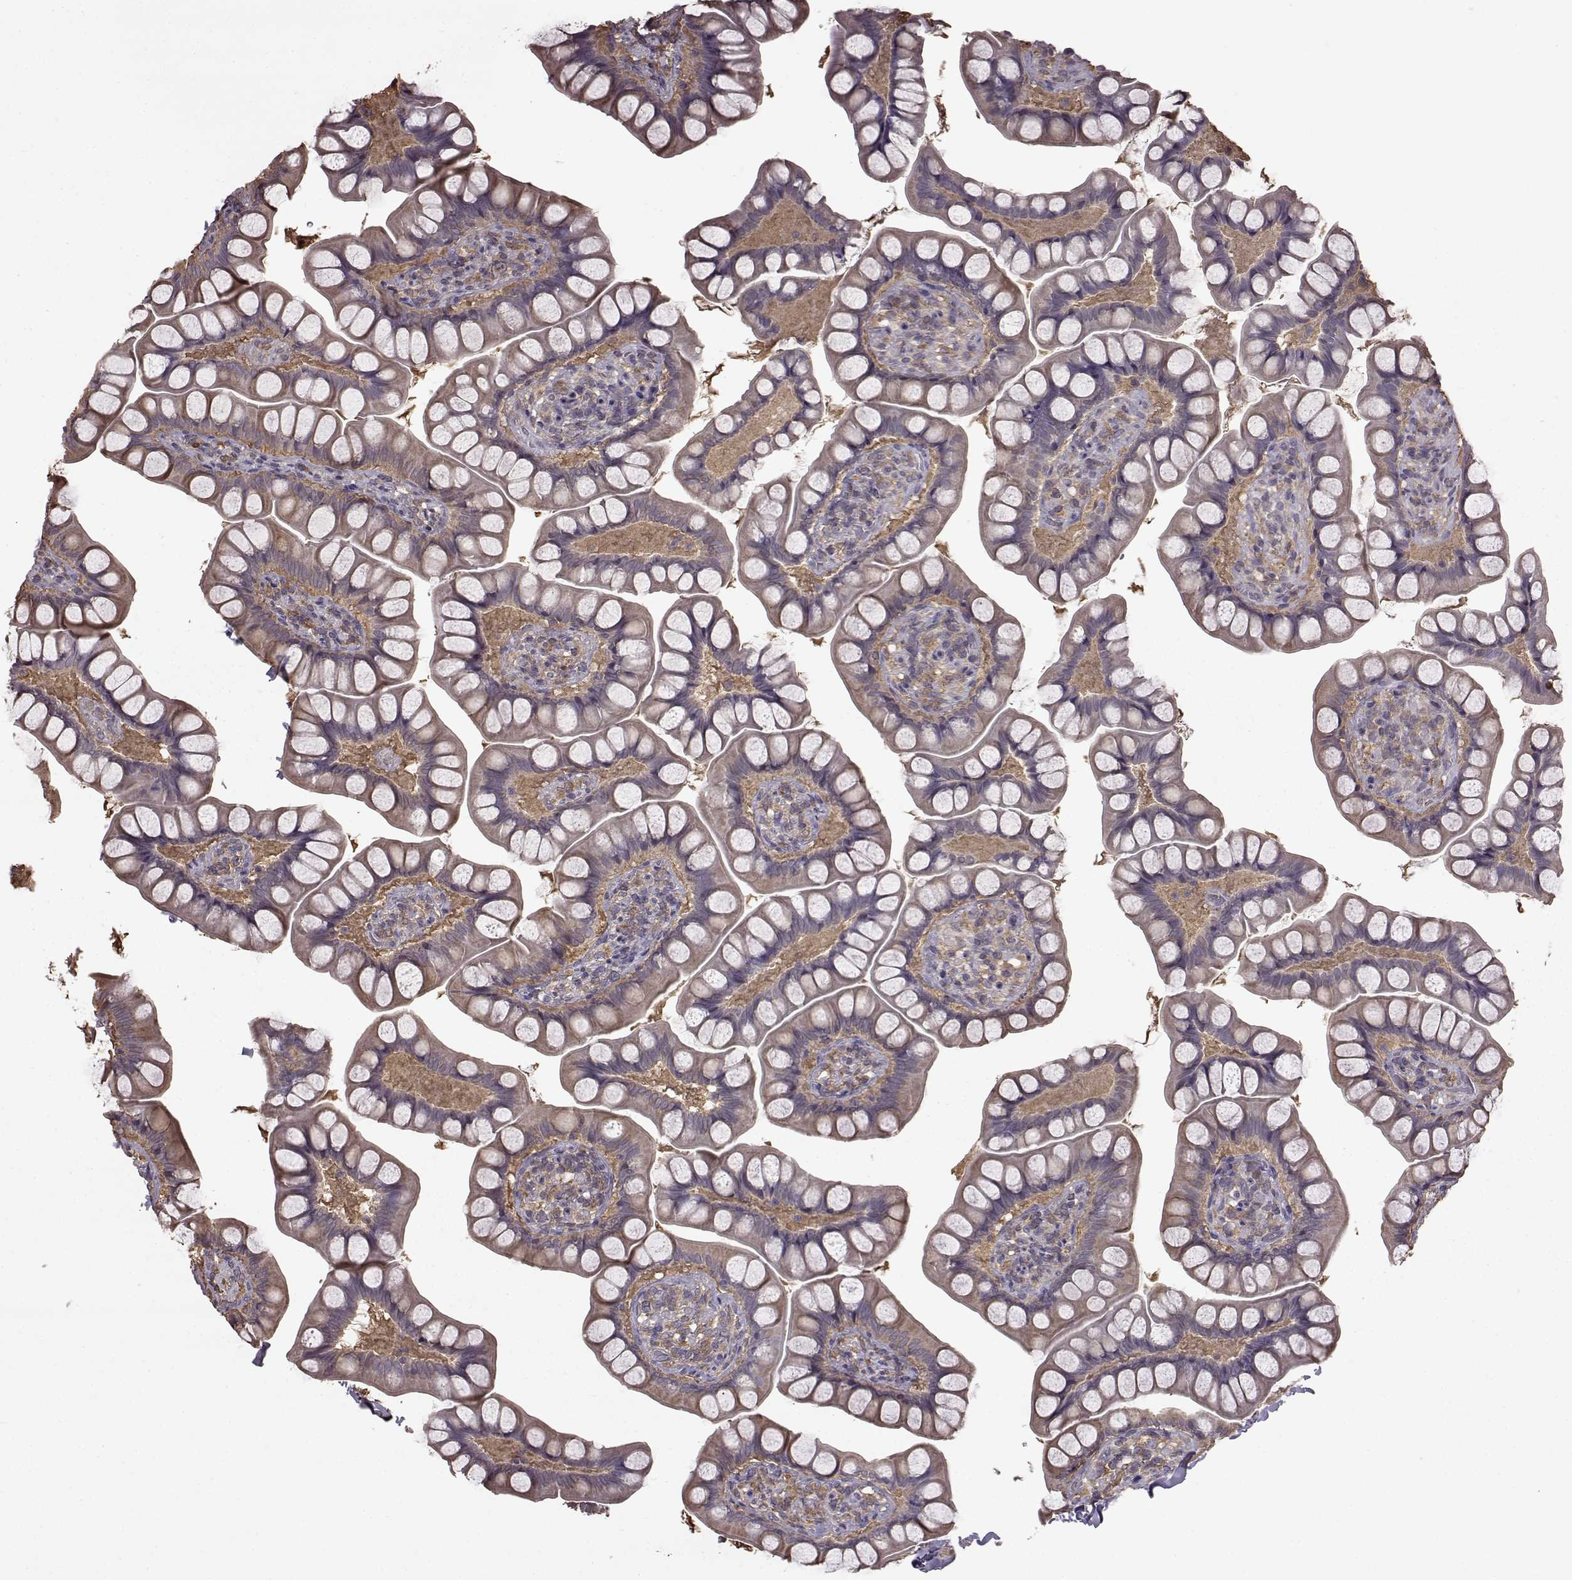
{"staining": {"intensity": "moderate", "quantity": "25%-75%", "location": "cytoplasmic/membranous"}, "tissue": "small intestine", "cell_type": "Glandular cells", "image_type": "normal", "snomed": [{"axis": "morphology", "description": "Normal tissue, NOS"}, {"axis": "topography", "description": "Small intestine"}], "caption": "The immunohistochemical stain shows moderate cytoplasmic/membranous positivity in glandular cells of normal small intestine. The staining was performed using DAB, with brown indicating positive protein expression. Nuclei are stained blue with hematoxylin.", "gene": "NME1", "patient": {"sex": "male", "age": 70}}